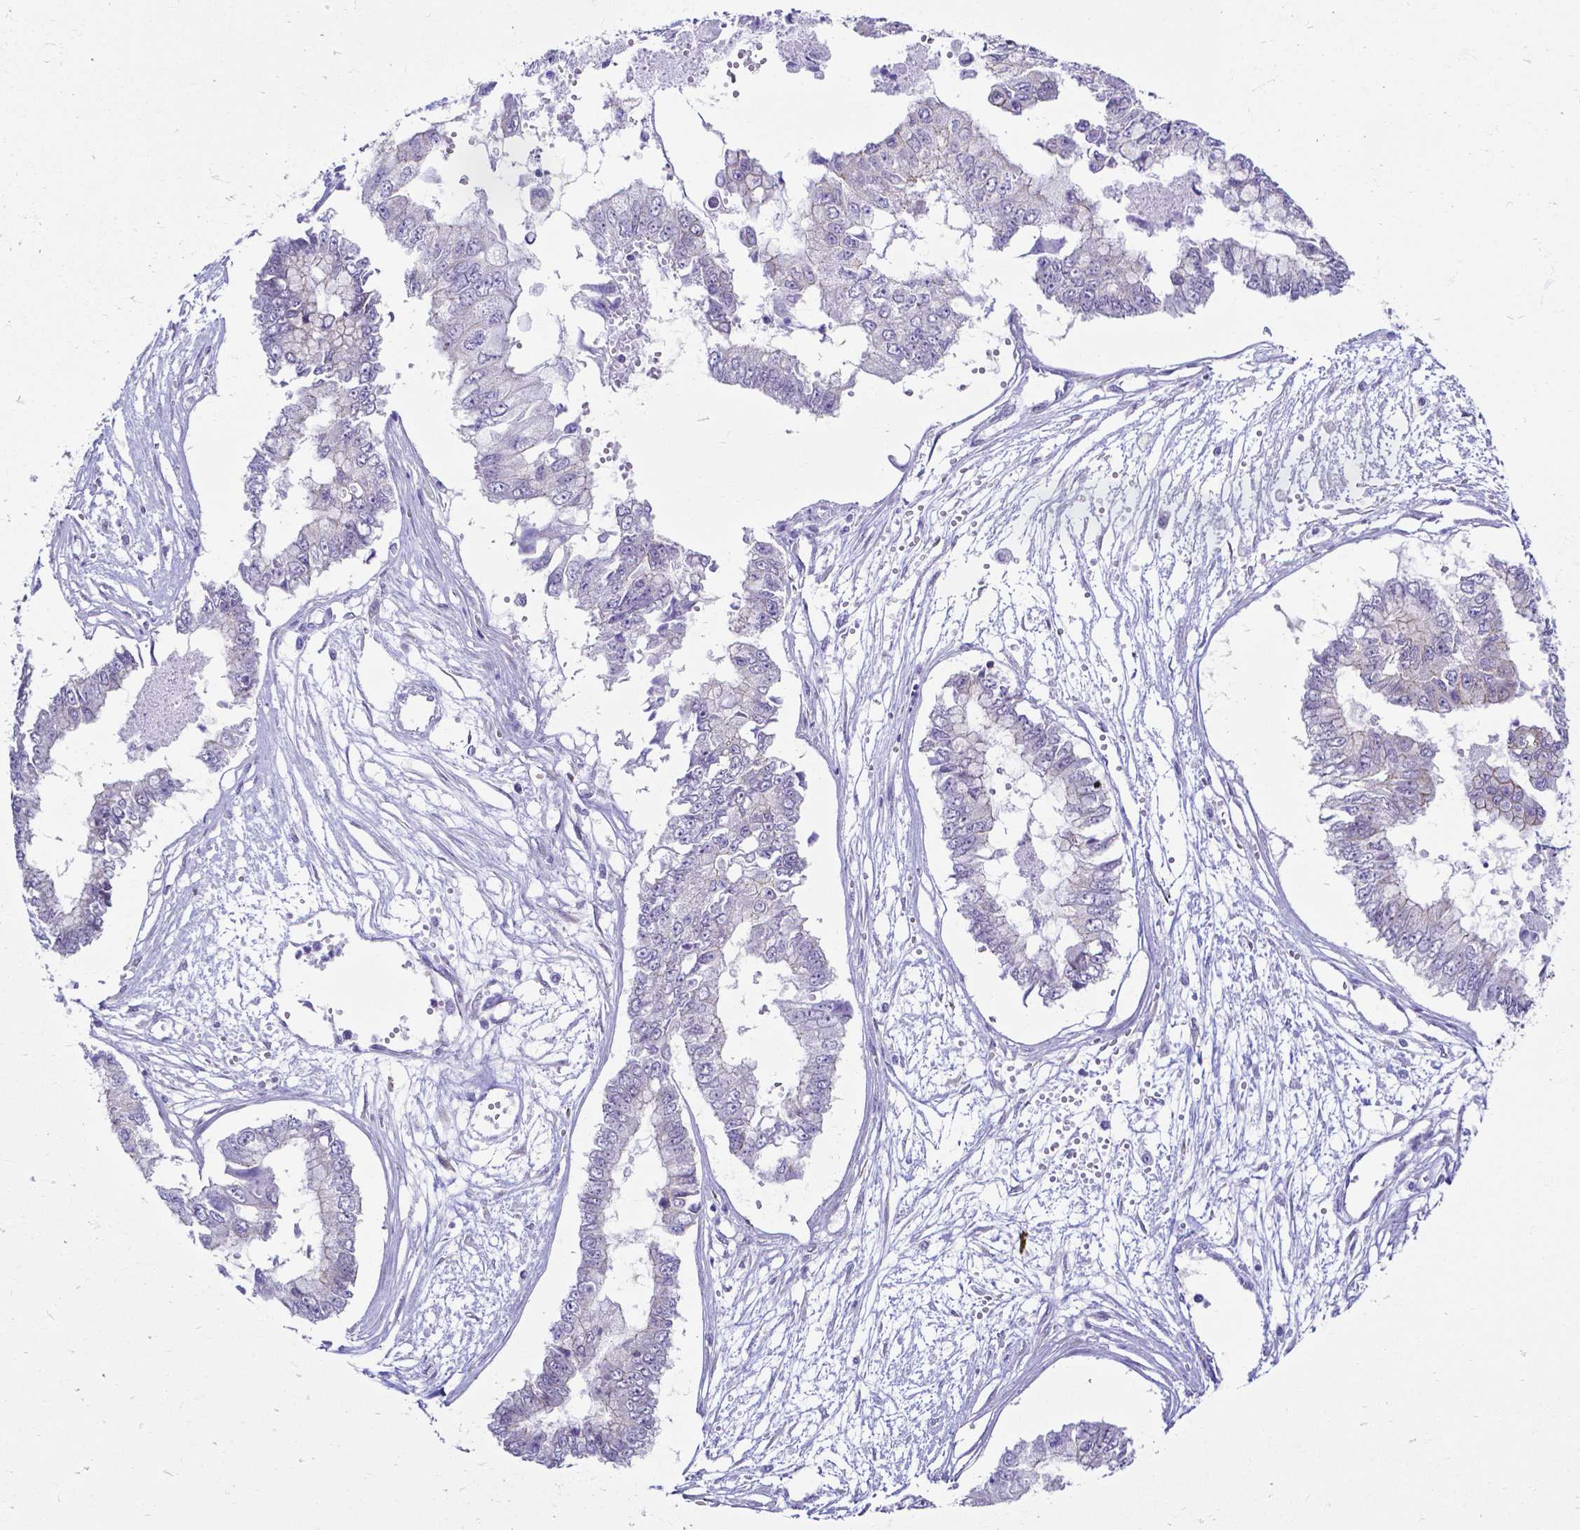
{"staining": {"intensity": "negative", "quantity": "none", "location": "none"}, "tissue": "ovarian cancer", "cell_type": "Tumor cells", "image_type": "cancer", "snomed": [{"axis": "morphology", "description": "Cystadenocarcinoma, mucinous, NOS"}, {"axis": "topography", "description": "Ovary"}], "caption": "The image displays no staining of tumor cells in mucinous cystadenocarcinoma (ovarian). Nuclei are stained in blue.", "gene": "FAM83G", "patient": {"sex": "female", "age": 72}}